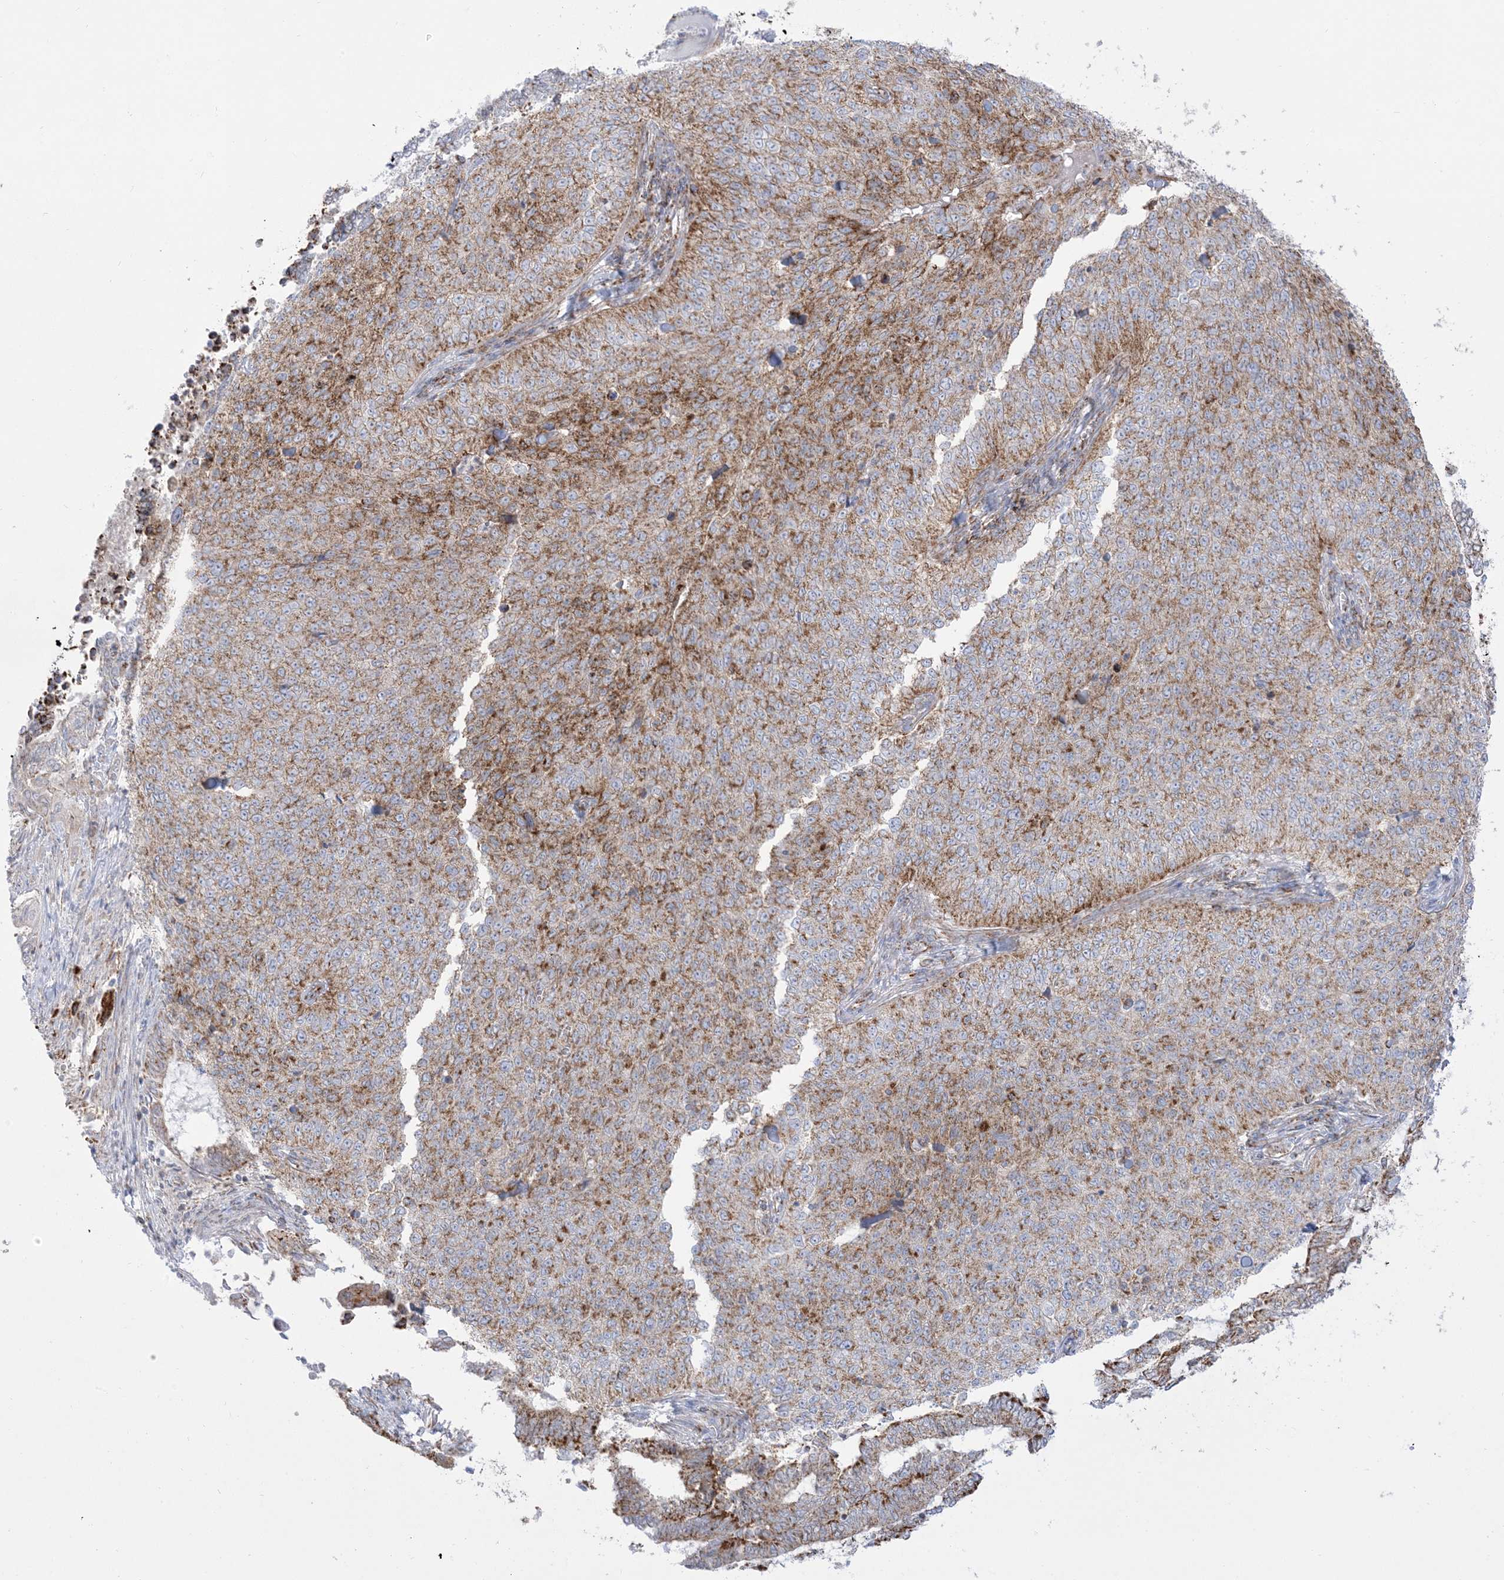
{"staining": {"intensity": "moderate", "quantity": ">75%", "location": "cytoplasmic/membranous"}, "tissue": "cervical cancer", "cell_type": "Tumor cells", "image_type": "cancer", "snomed": [{"axis": "morphology", "description": "Squamous cell carcinoma, NOS"}, {"axis": "topography", "description": "Cervix"}], "caption": "Protein staining by immunohistochemistry exhibits moderate cytoplasmic/membranous expression in about >75% of tumor cells in cervical cancer.", "gene": "MRPS36", "patient": {"sex": "female", "age": 35}}